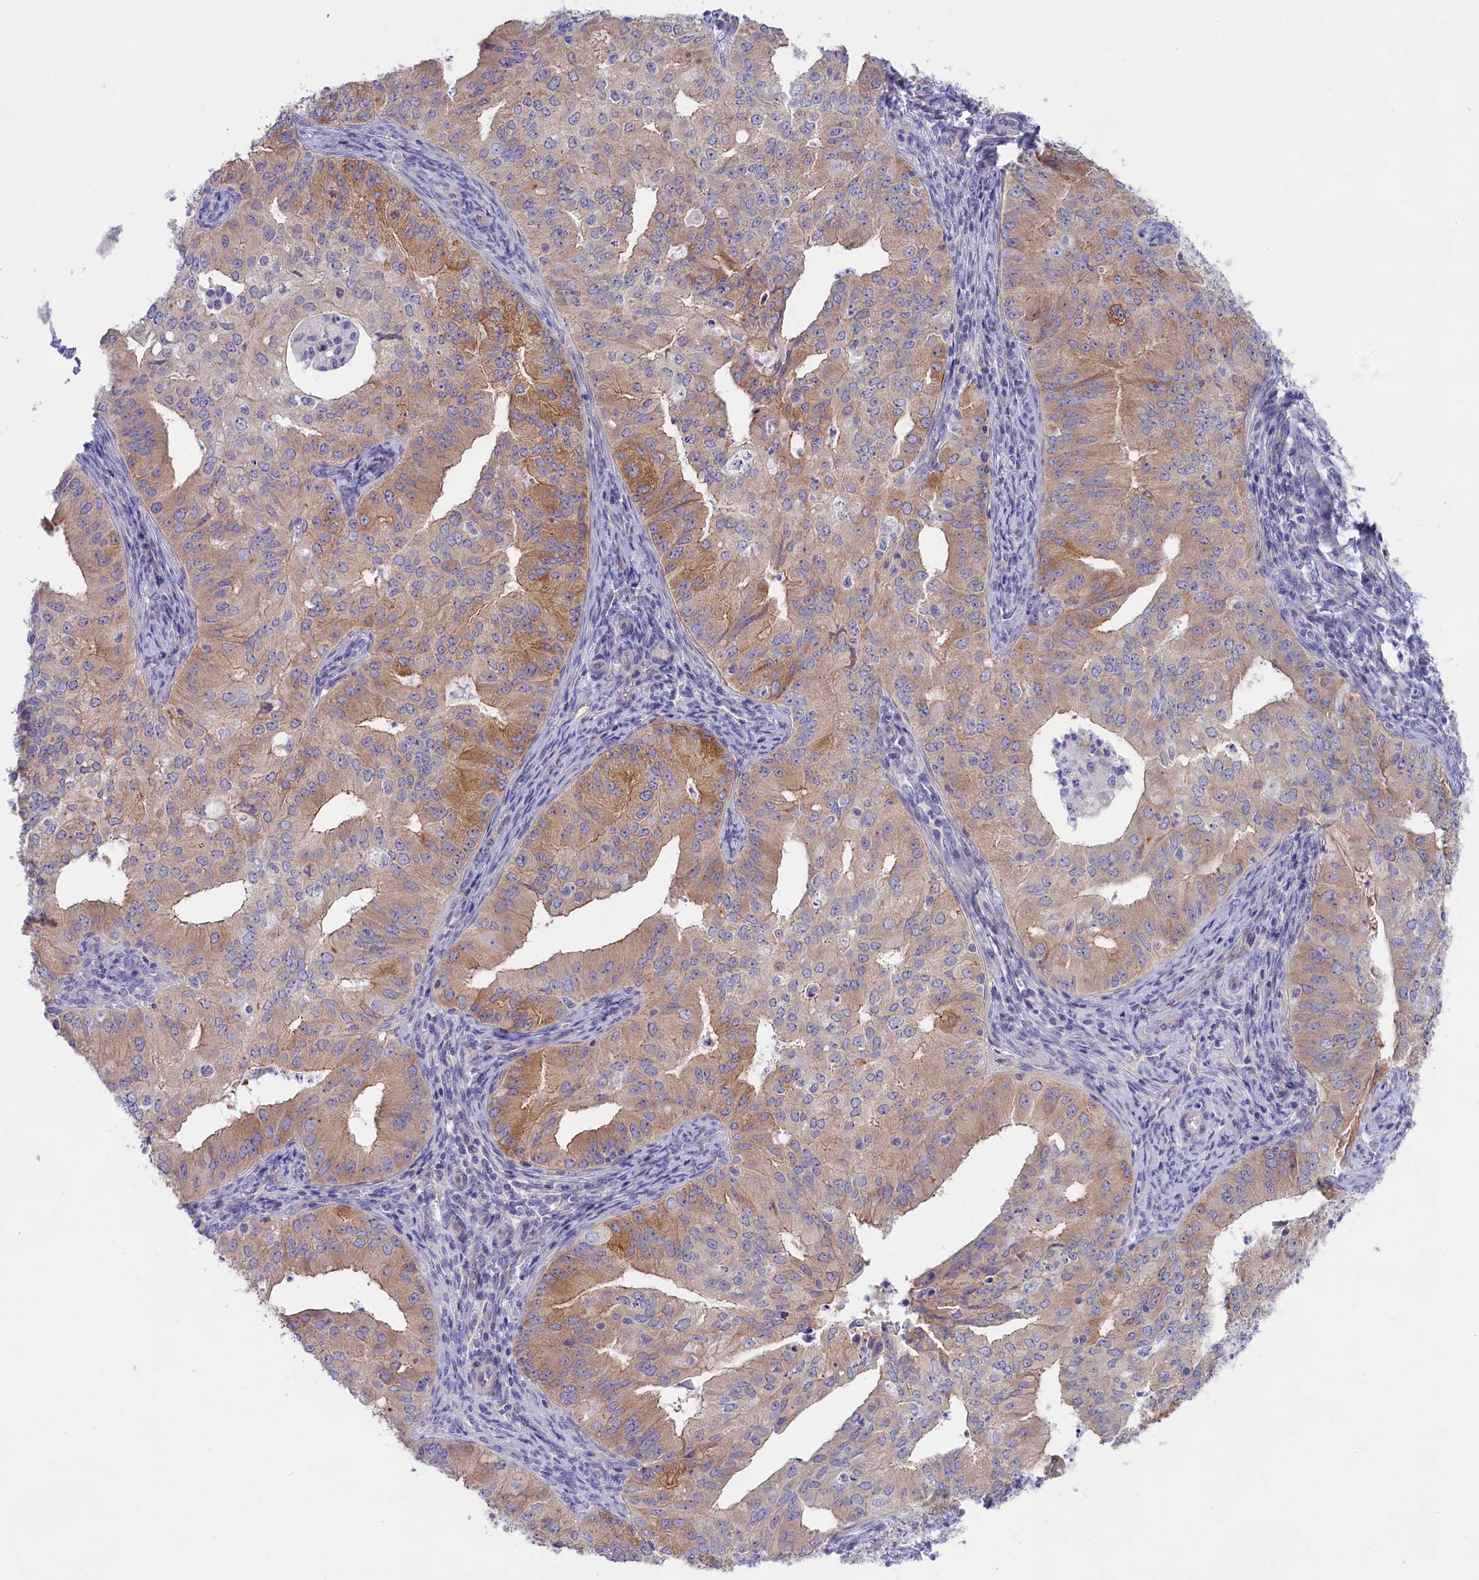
{"staining": {"intensity": "moderate", "quantity": "25%-75%", "location": "cytoplasmic/membranous"}, "tissue": "endometrial cancer", "cell_type": "Tumor cells", "image_type": "cancer", "snomed": [{"axis": "morphology", "description": "Adenocarcinoma, NOS"}, {"axis": "topography", "description": "Endometrium"}], "caption": "Tumor cells demonstrate moderate cytoplasmic/membranous expression in about 25%-75% of cells in endometrial cancer.", "gene": "PPP1R13L", "patient": {"sex": "female", "age": 50}}